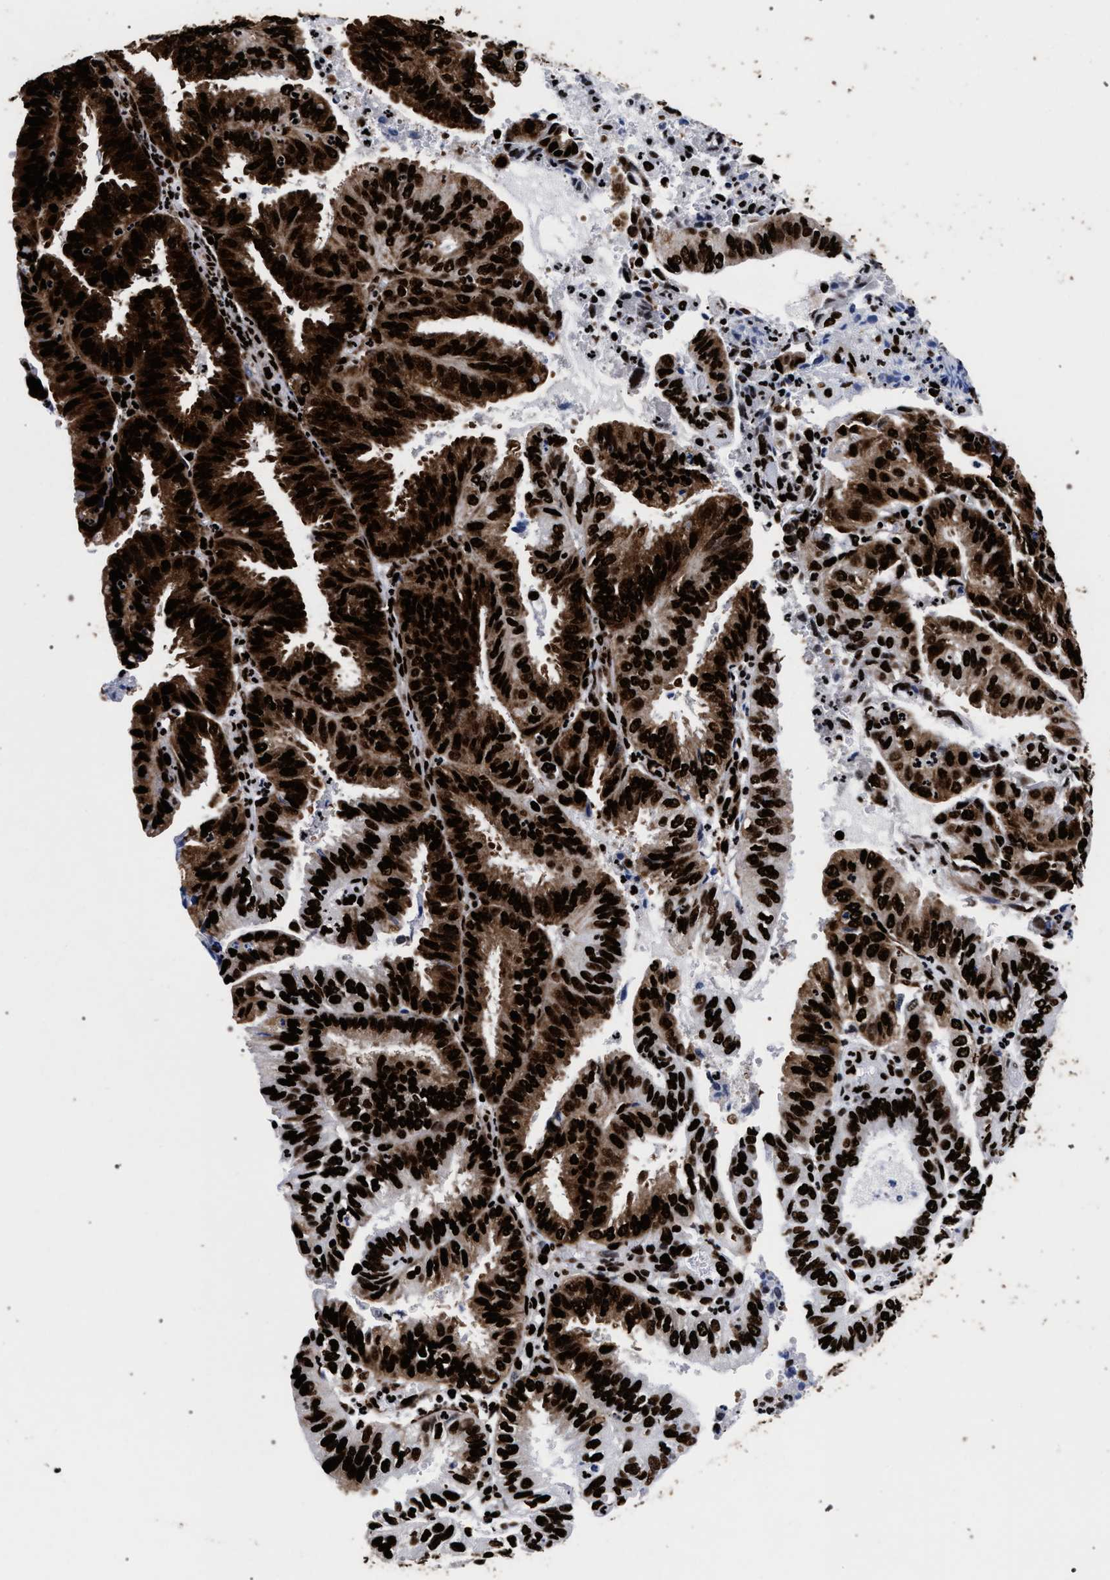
{"staining": {"intensity": "strong", "quantity": ">75%", "location": "cytoplasmic/membranous,nuclear"}, "tissue": "endometrial cancer", "cell_type": "Tumor cells", "image_type": "cancer", "snomed": [{"axis": "morphology", "description": "Adenocarcinoma, NOS"}, {"axis": "topography", "description": "Uterus"}], "caption": "This micrograph displays endometrial cancer stained with IHC to label a protein in brown. The cytoplasmic/membranous and nuclear of tumor cells show strong positivity for the protein. Nuclei are counter-stained blue.", "gene": "HNRNPA1", "patient": {"sex": "female", "age": 60}}